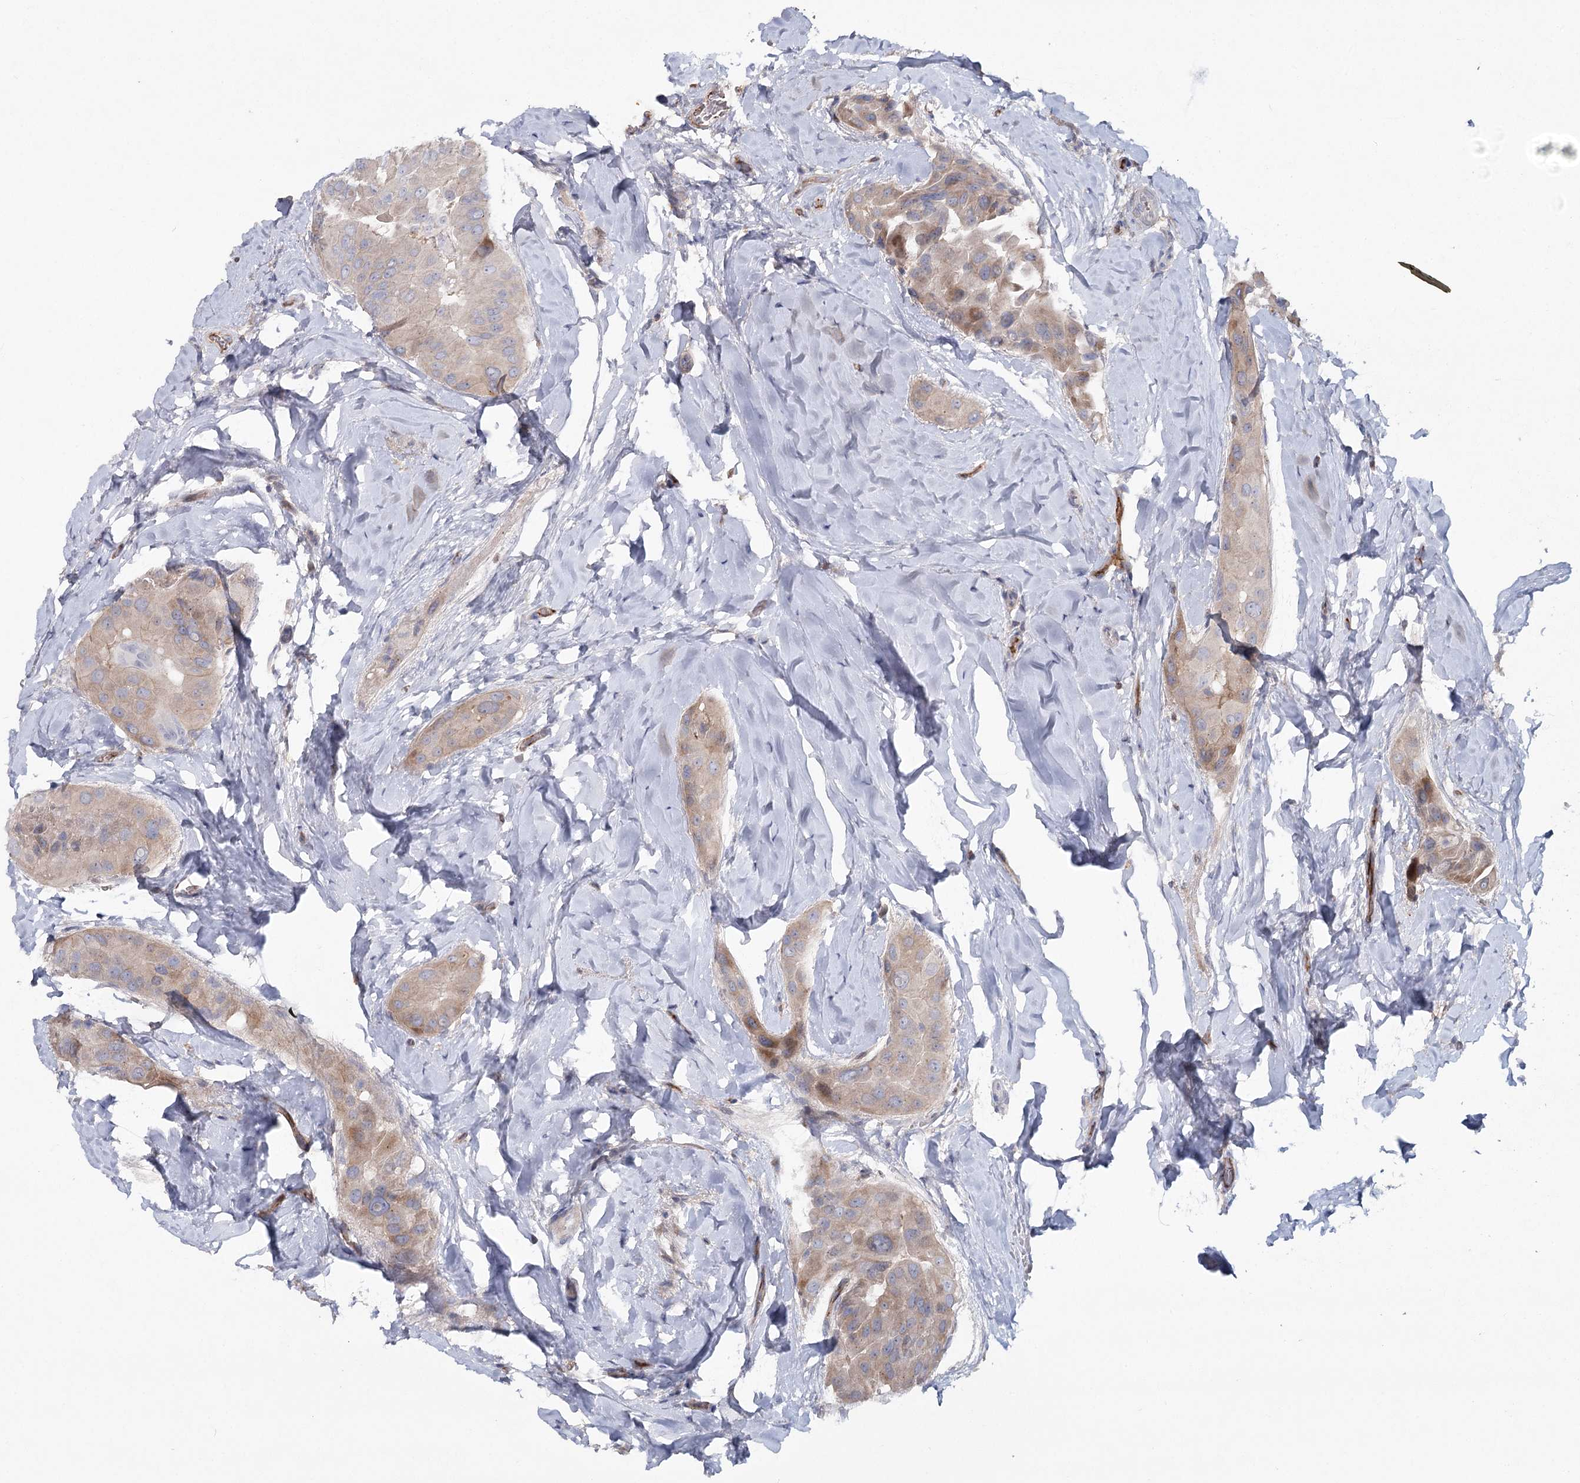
{"staining": {"intensity": "weak", "quantity": "<25%", "location": "cytoplasmic/membranous"}, "tissue": "thyroid cancer", "cell_type": "Tumor cells", "image_type": "cancer", "snomed": [{"axis": "morphology", "description": "Papillary adenocarcinoma, NOS"}, {"axis": "topography", "description": "Thyroid gland"}], "caption": "DAB (3,3'-diaminobenzidine) immunohistochemical staining of thyroid cancer exhibits no significant staining in tumor cells.", "gene": "MAP3K13", "patient": {"sex": "male", "age": 33}}